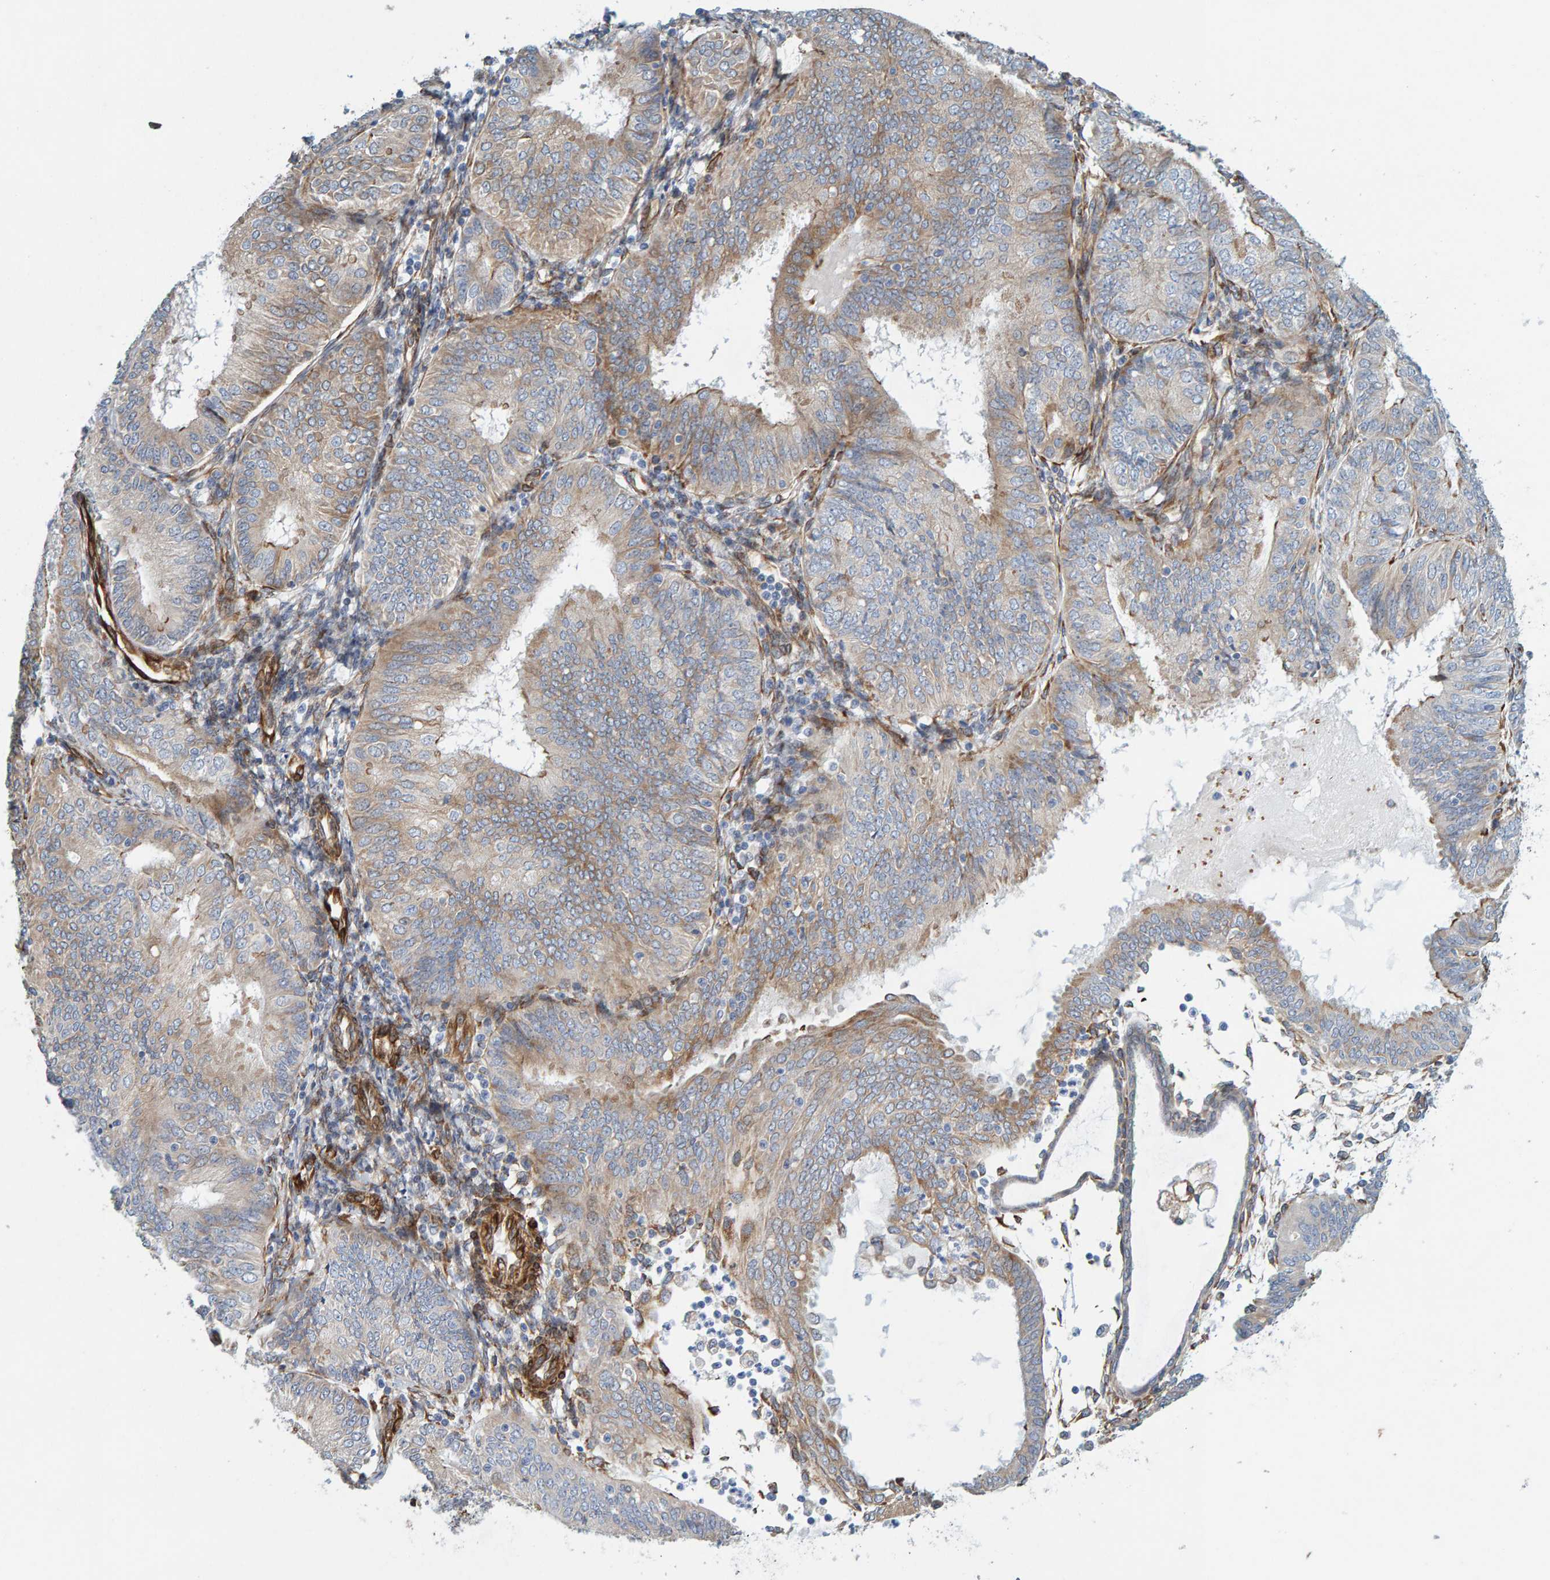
{"staining": {"intensity": "weak", "quantity": "25%-75%", "location": "cytoplasmic/membranous"}, "tissue": "endometrial cancer", "cell_type": "Tumor cells", "image_type": "cancer", "snomed": [{"axis": "morphology", "description": "Adenocarcinoma, NOS"}, {"axis": "topography", "description": "Endometrium"}], "caption": "This image exhibits immunohistochemistry (IHC) staining of endometrial adenocarcinoma, with low weak cytoplasmic/membranous positivity in about 25%-75% of tumor cells.", "gene": "MMP16", "patient": {"sex": "female", "age": 58}}